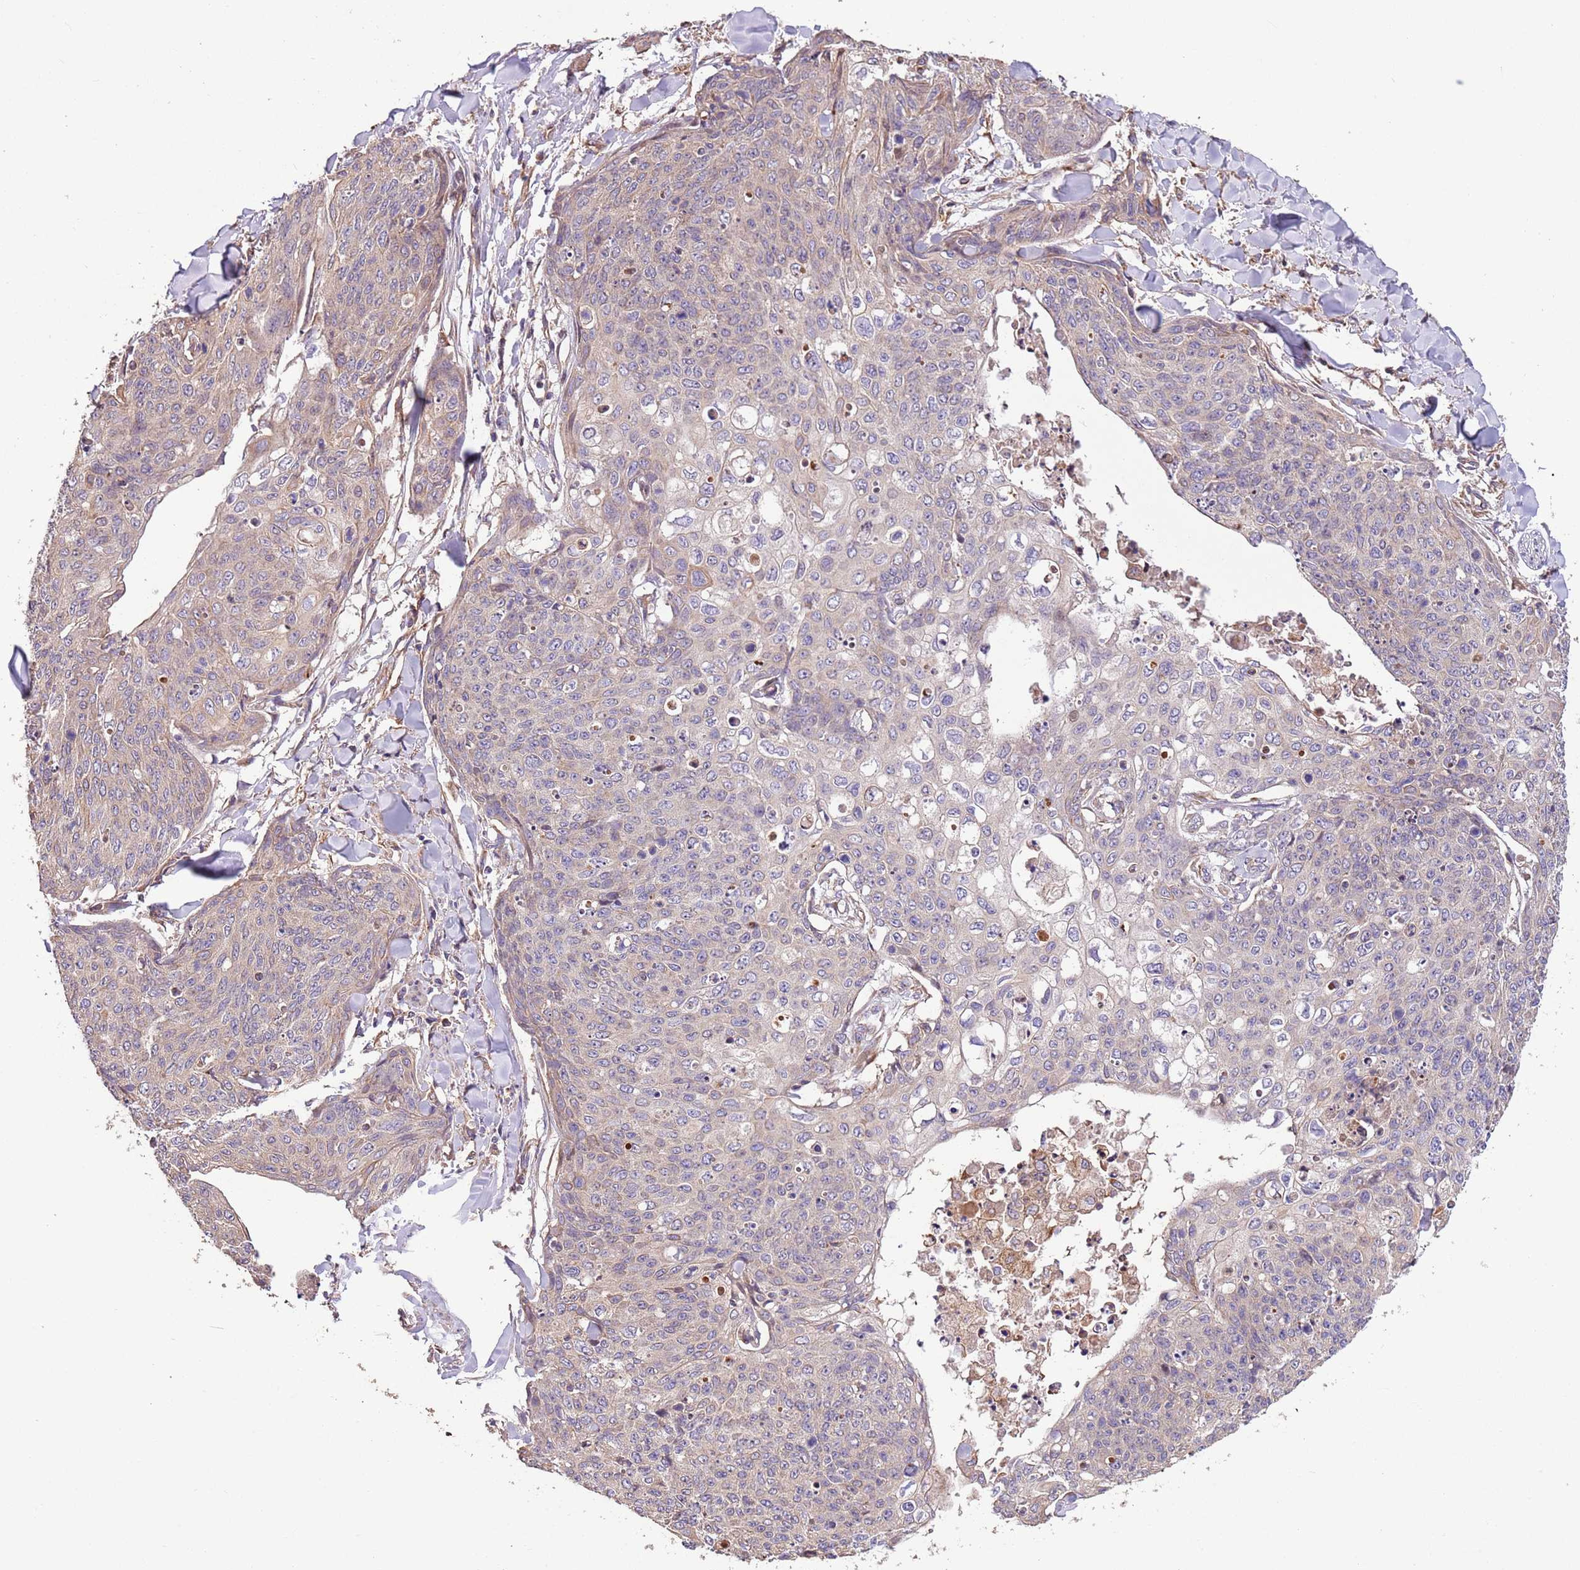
{"staining": {"intensity": "weak", "quantity": "<25%", "location": "cytoplasmic/membranous"}, "tissue": "skin cancer", "cell_type": "Tumor cells", "image_type": "cancer", "snomed": [{"axis": "morphology", "description": "Squamous cell carcinoma, NOS"}, {"axis": "topography", "description": "Skin"}, {"axis": "topography", "description": "Vulva"}], "caption": "Skin cancer (squamous cell carcinoma) was stained to show a protein in brown. There is no significant expression in tumor cells.", "gene": "FAM89B", "patient": {"sex": "female", "age": 85}}